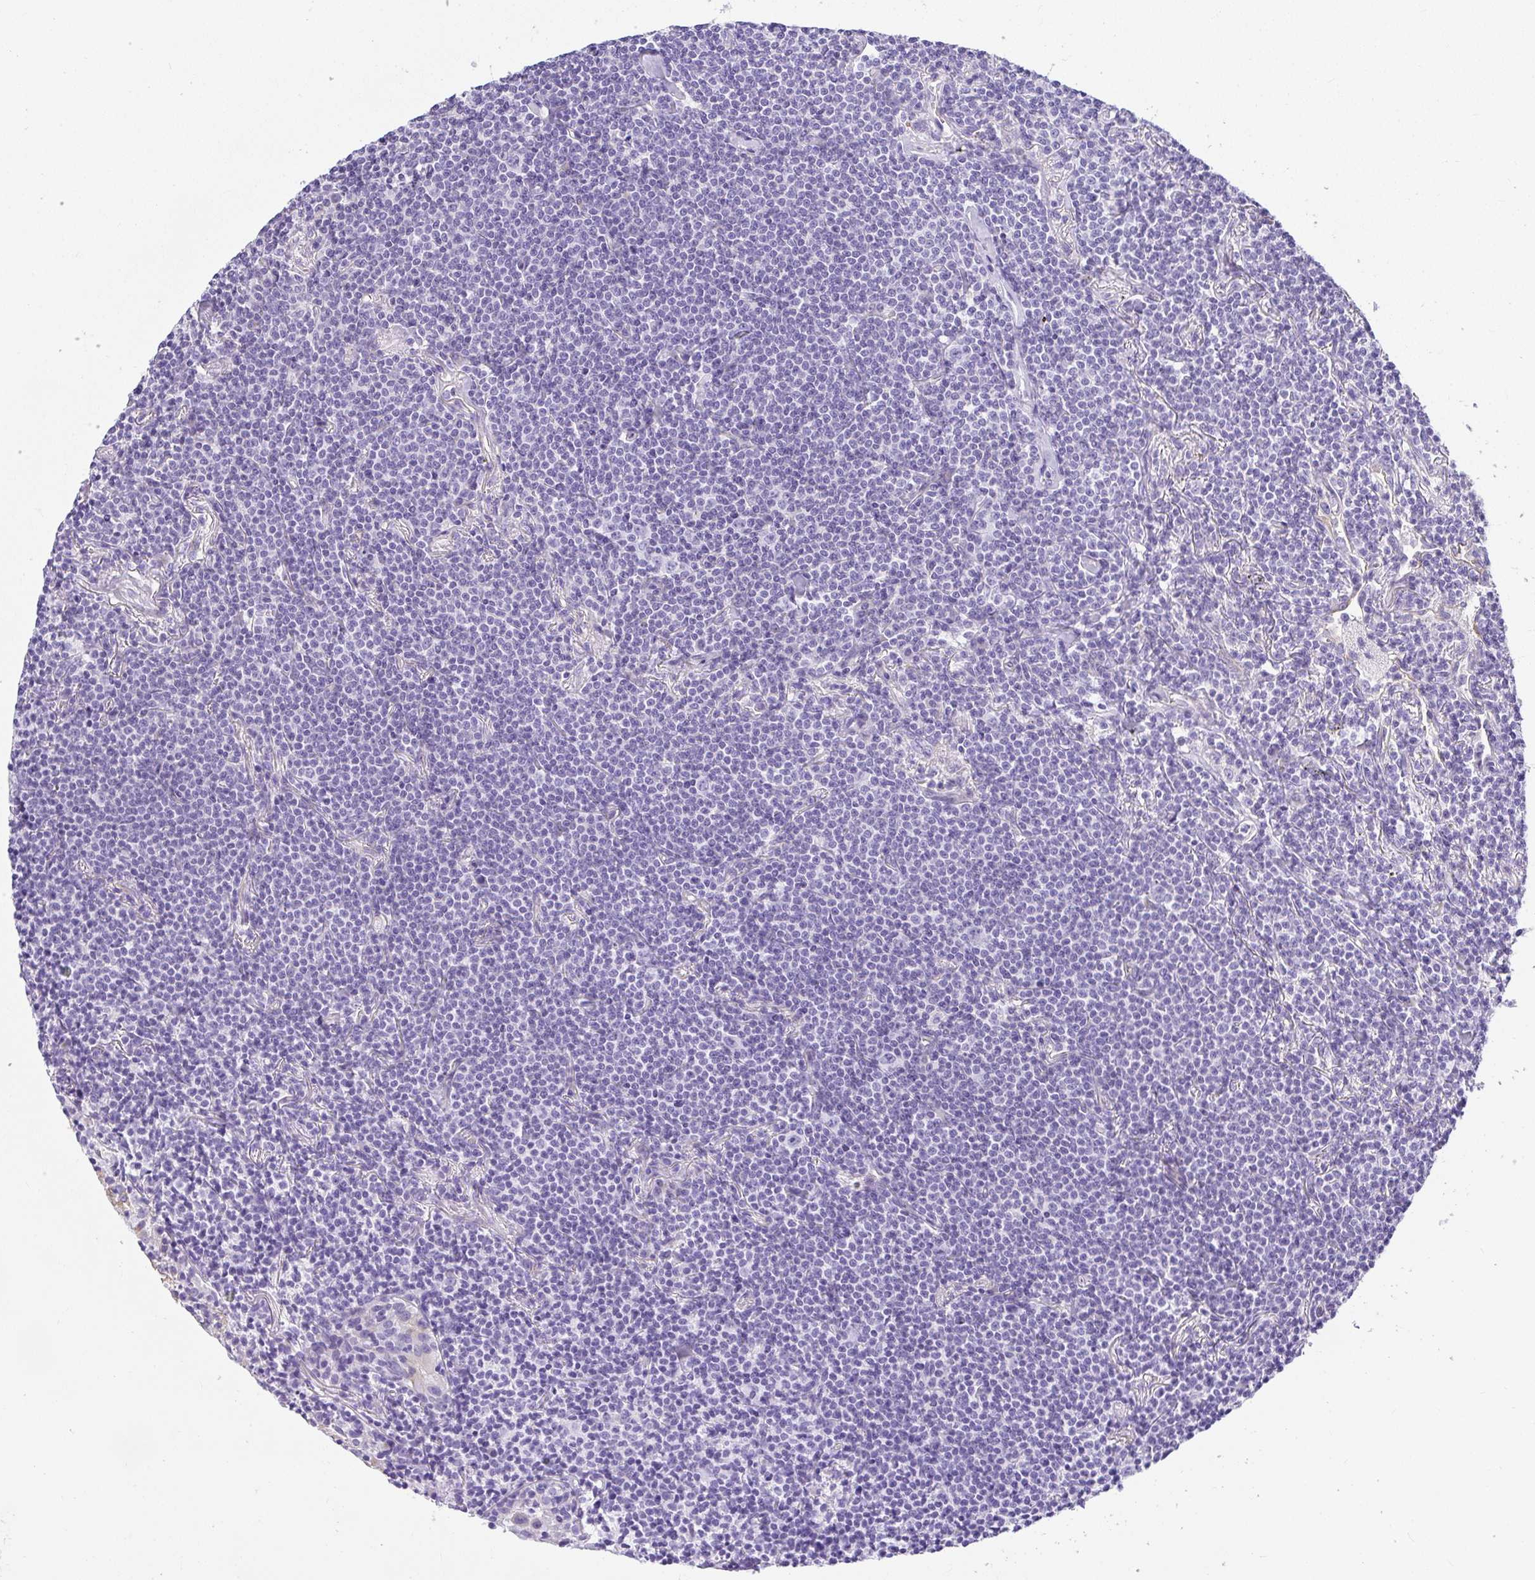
{"staining": {"intensity": "negative", "quantity": "none", "location": "none"}, "tissue": "lymphoma", "cell_type": "Tumor cells", "image_type": "cancer", "snomed": [{"axis": "morphology", "description": "Malignant lymphoma, non-Hodgkin's type, Low grade"}, {"axis": "topography", "description": "Lung"}], "caption": "Tumor cells are negative for brown protein staining in low-grade malignant lymphoma, non-Hodgkin's type.", "gene": "PLPPR3", "patient": {"sex": "female", "age": 71}}